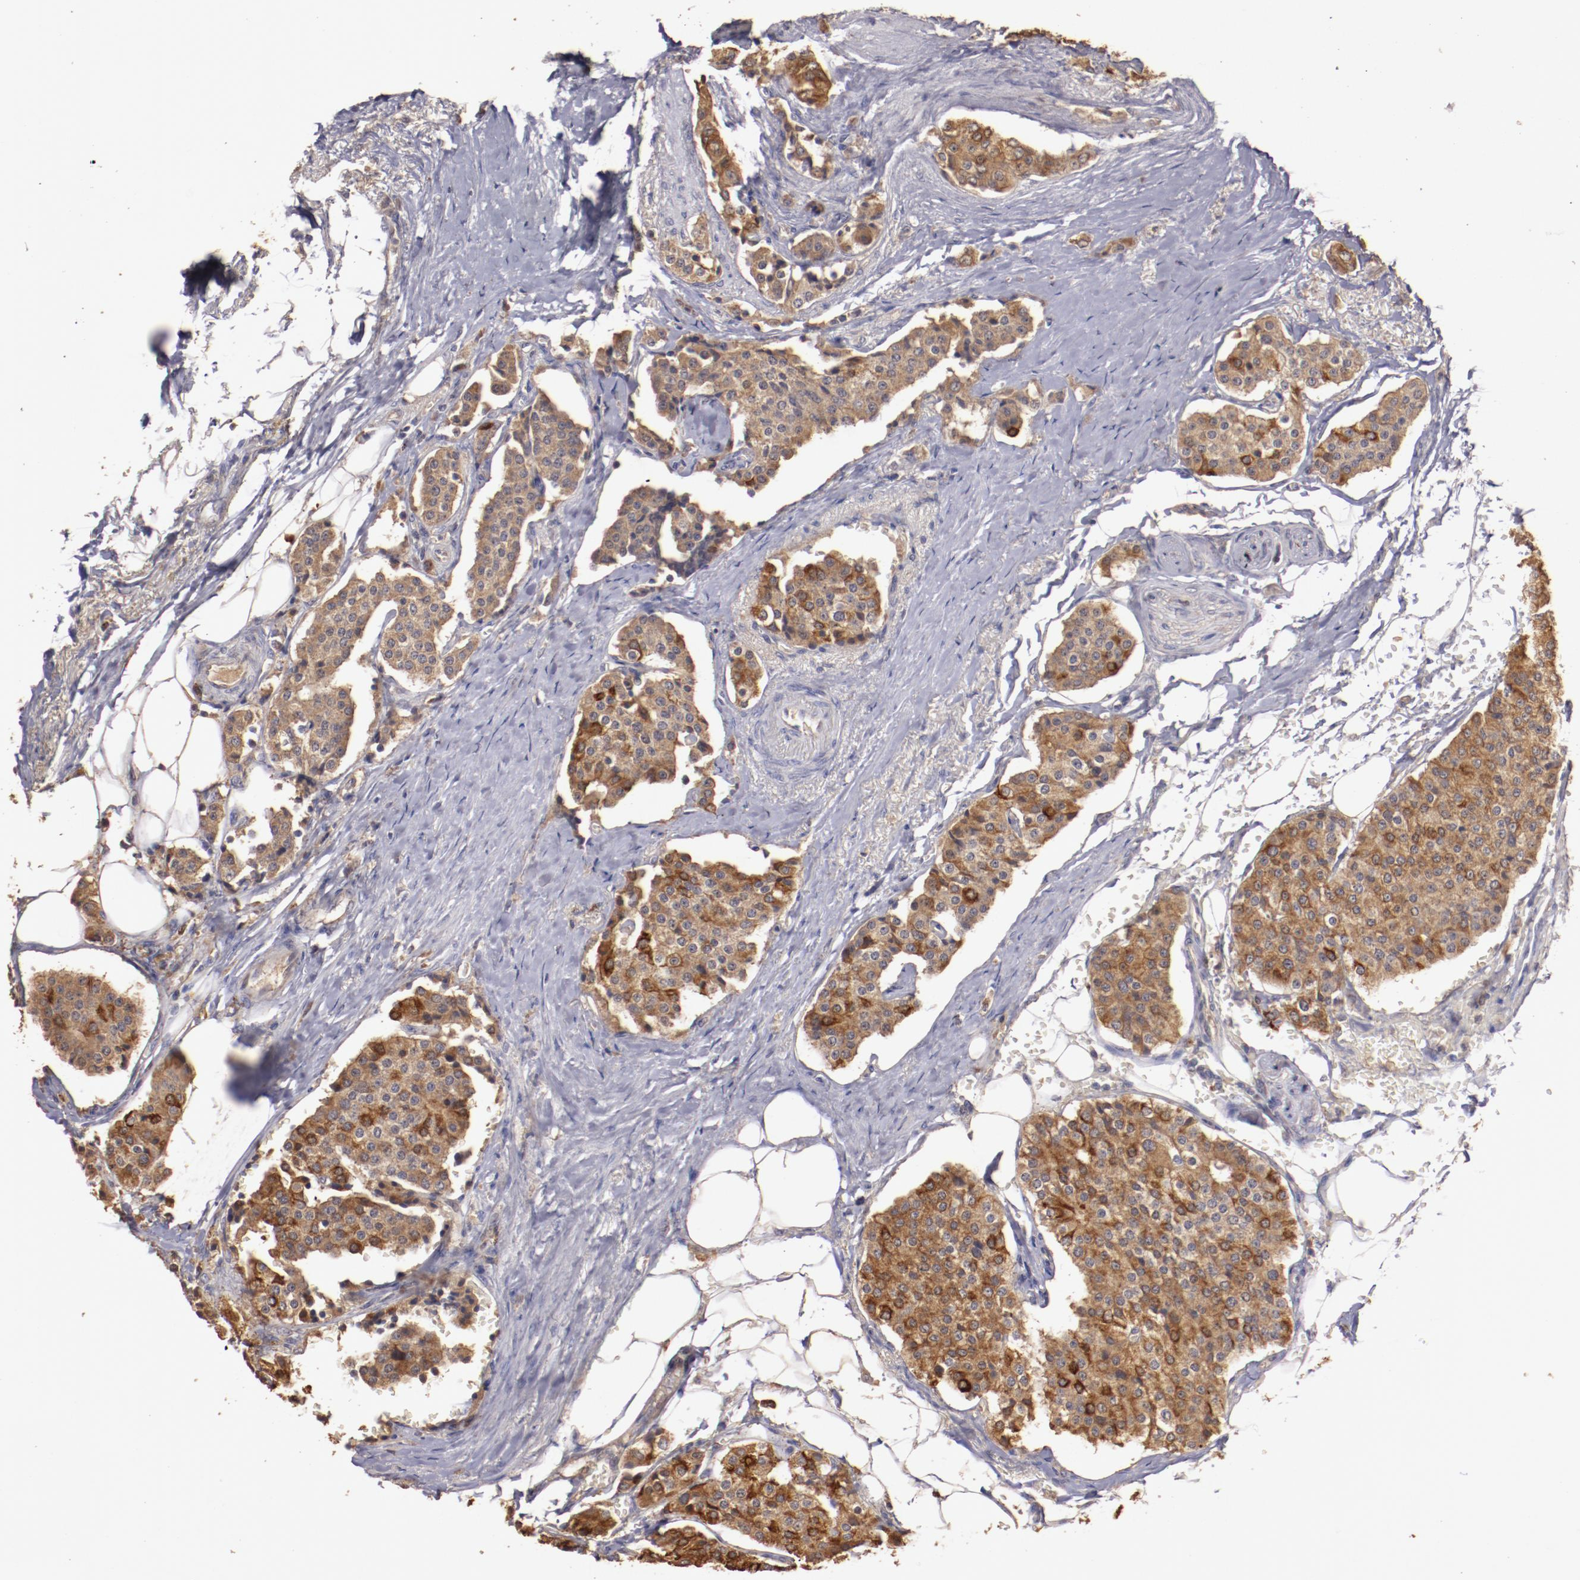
{"staining": {"intensity": "moderate", "quantity": ">75%", "location": "cytoplasmic/membranous"}, "tissue": "carcinoid", "cell_type": "Tumor cells", "image_type": "cancer", "snomed": [{"axis": "morphology", "description": "Carcinoid, malignant, NOS"}, {"axis": "topography", "description": "Colon"}], "caption": "Human carcinoid (malignant) stained for a protein (brown) displays moderate cytoplasmic/membranous positive expression in approximately >75% of tumor cells.", "gene": "SRRD", "patient": {"sex": "female", "age": 61}}